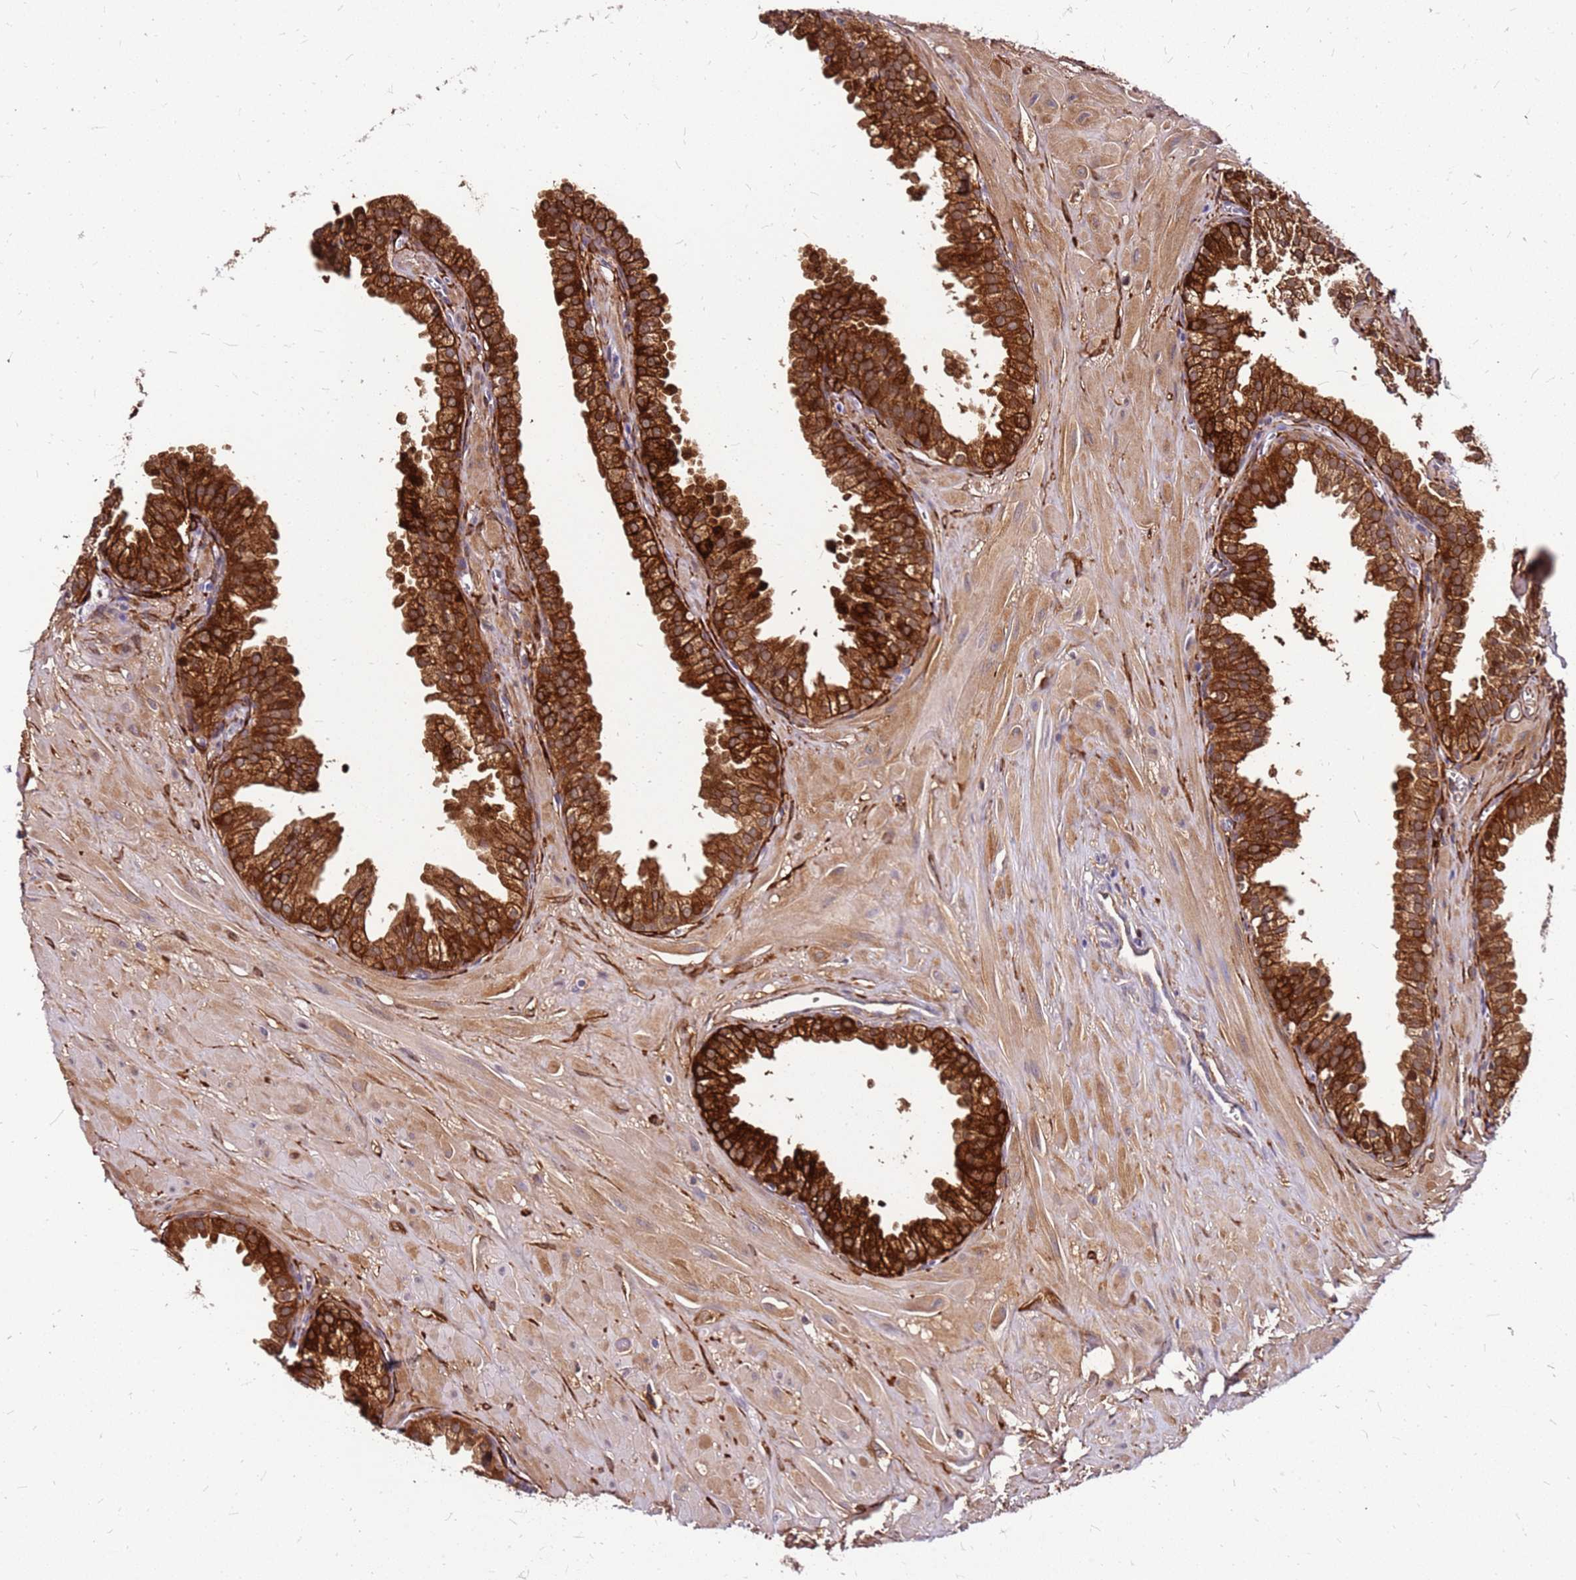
{"staining": {"intensity": "strong", "quantity": ">75%", "location": "cytoplasmic/membranous"}, "tissue": "prostate", "cell_type": "Glandular cells", "image_type": "normal", "snomed": [{"axis": "morphology", "description": "Normal tissue, NOS"}, {"axis": "topography", "description": "Prostate"}, {"axis": "topography", "description": "Peripheral nerve tissue"}], "caption": "An IHC micrograph of normal tissue is shown. Protein staining in brown labels strong cytoplasmic/membranous positivity in prostate within glandular cells. (IHC, brightfield microscopy, high magnification).", "gene": "ALDH1A3", "patient": {"sex": "male", "age": 55}}